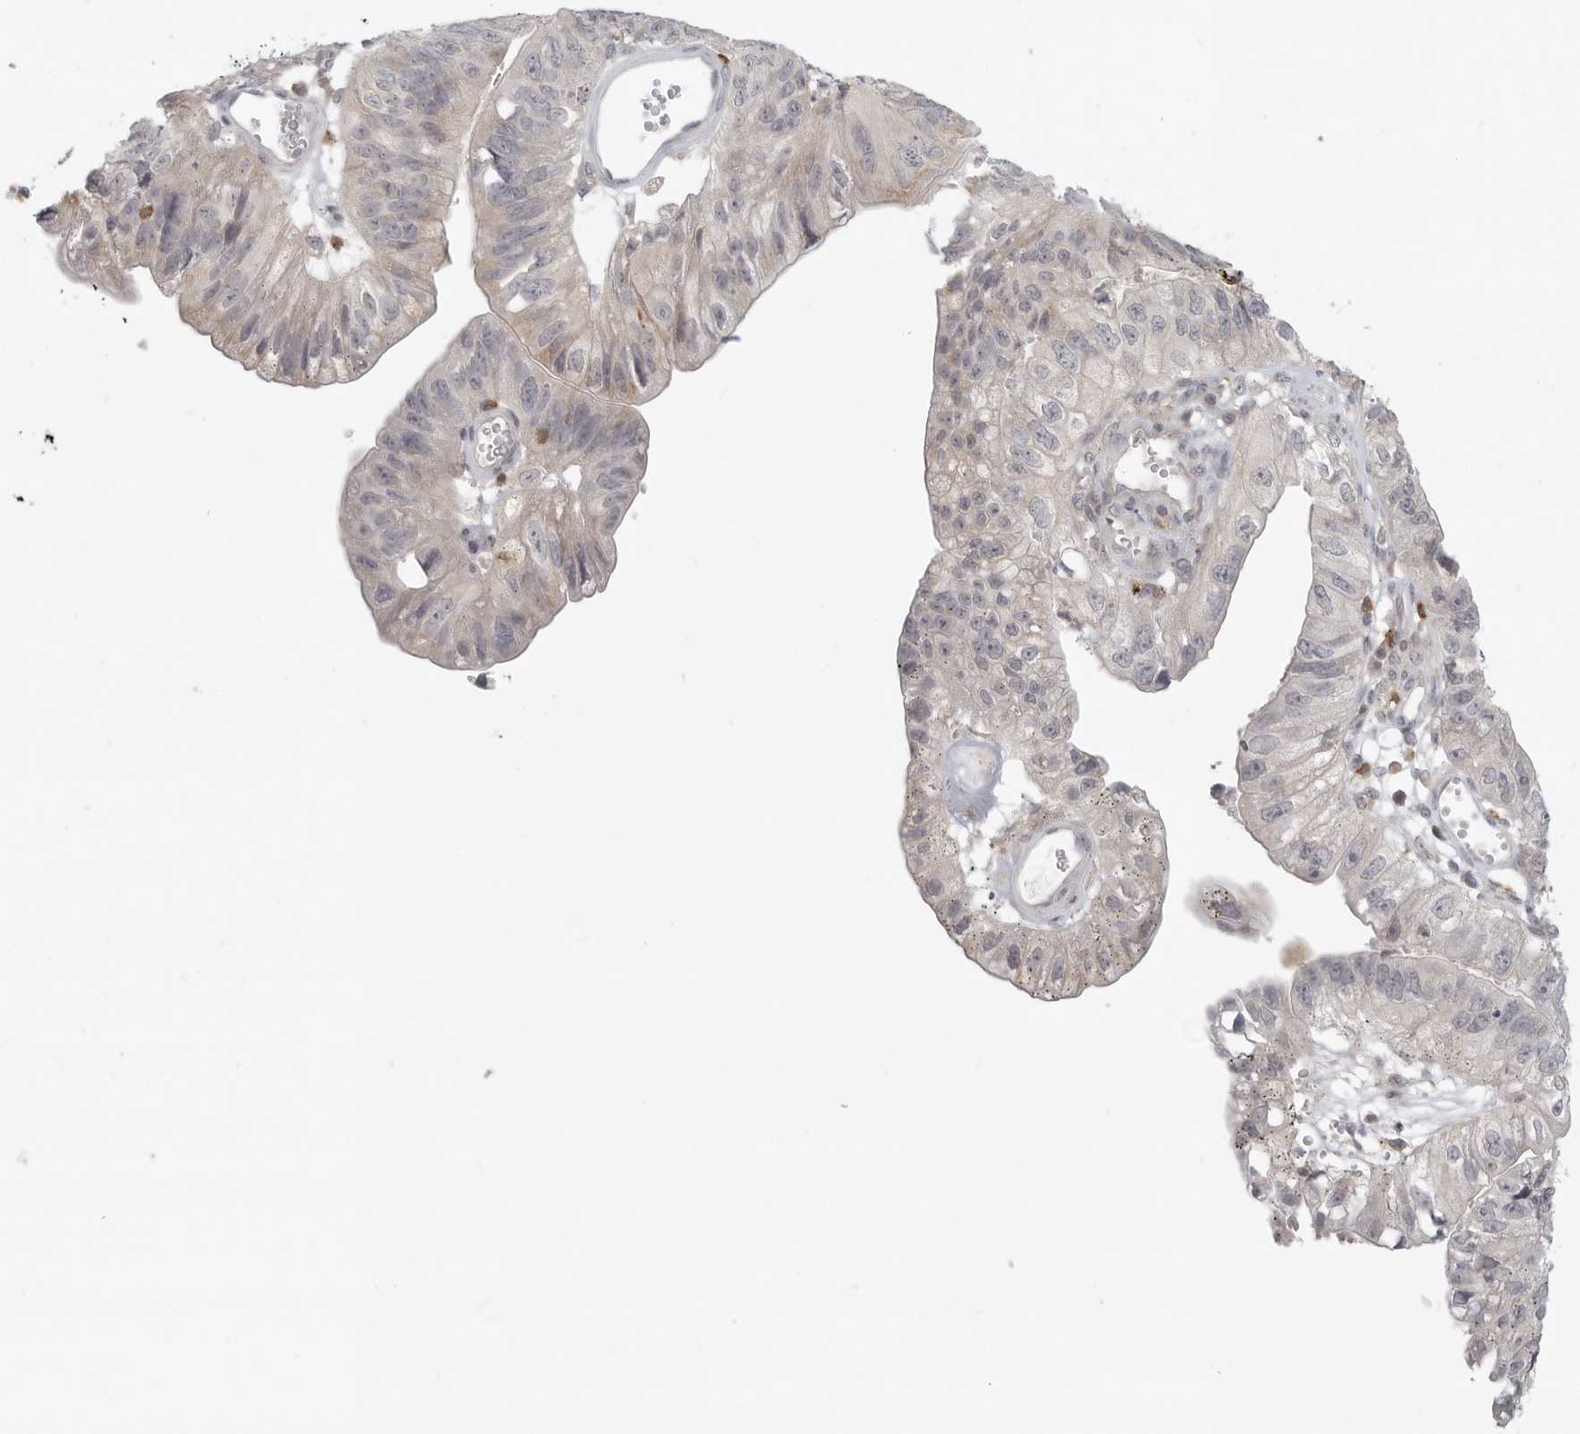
{"staining": {"intensity": "weak", "quantity": "<25%", "location": "cytoplasmic/membranous"}, "tissue": "stomach cancer", "cell_type": "Tumor cells", "image_type": "cancer", "snomed": [{"axis": "morphology", "description": "Adenocarcinoma, NOS"}, {"axis": "topography", "description": "Stomach"}], "caption": "Tumor cells are negative for brown protein staining in adenocarcinoma (stomach).", "gene": "SH3KBP1", "patient": {"sex": "male", "age": 59}}